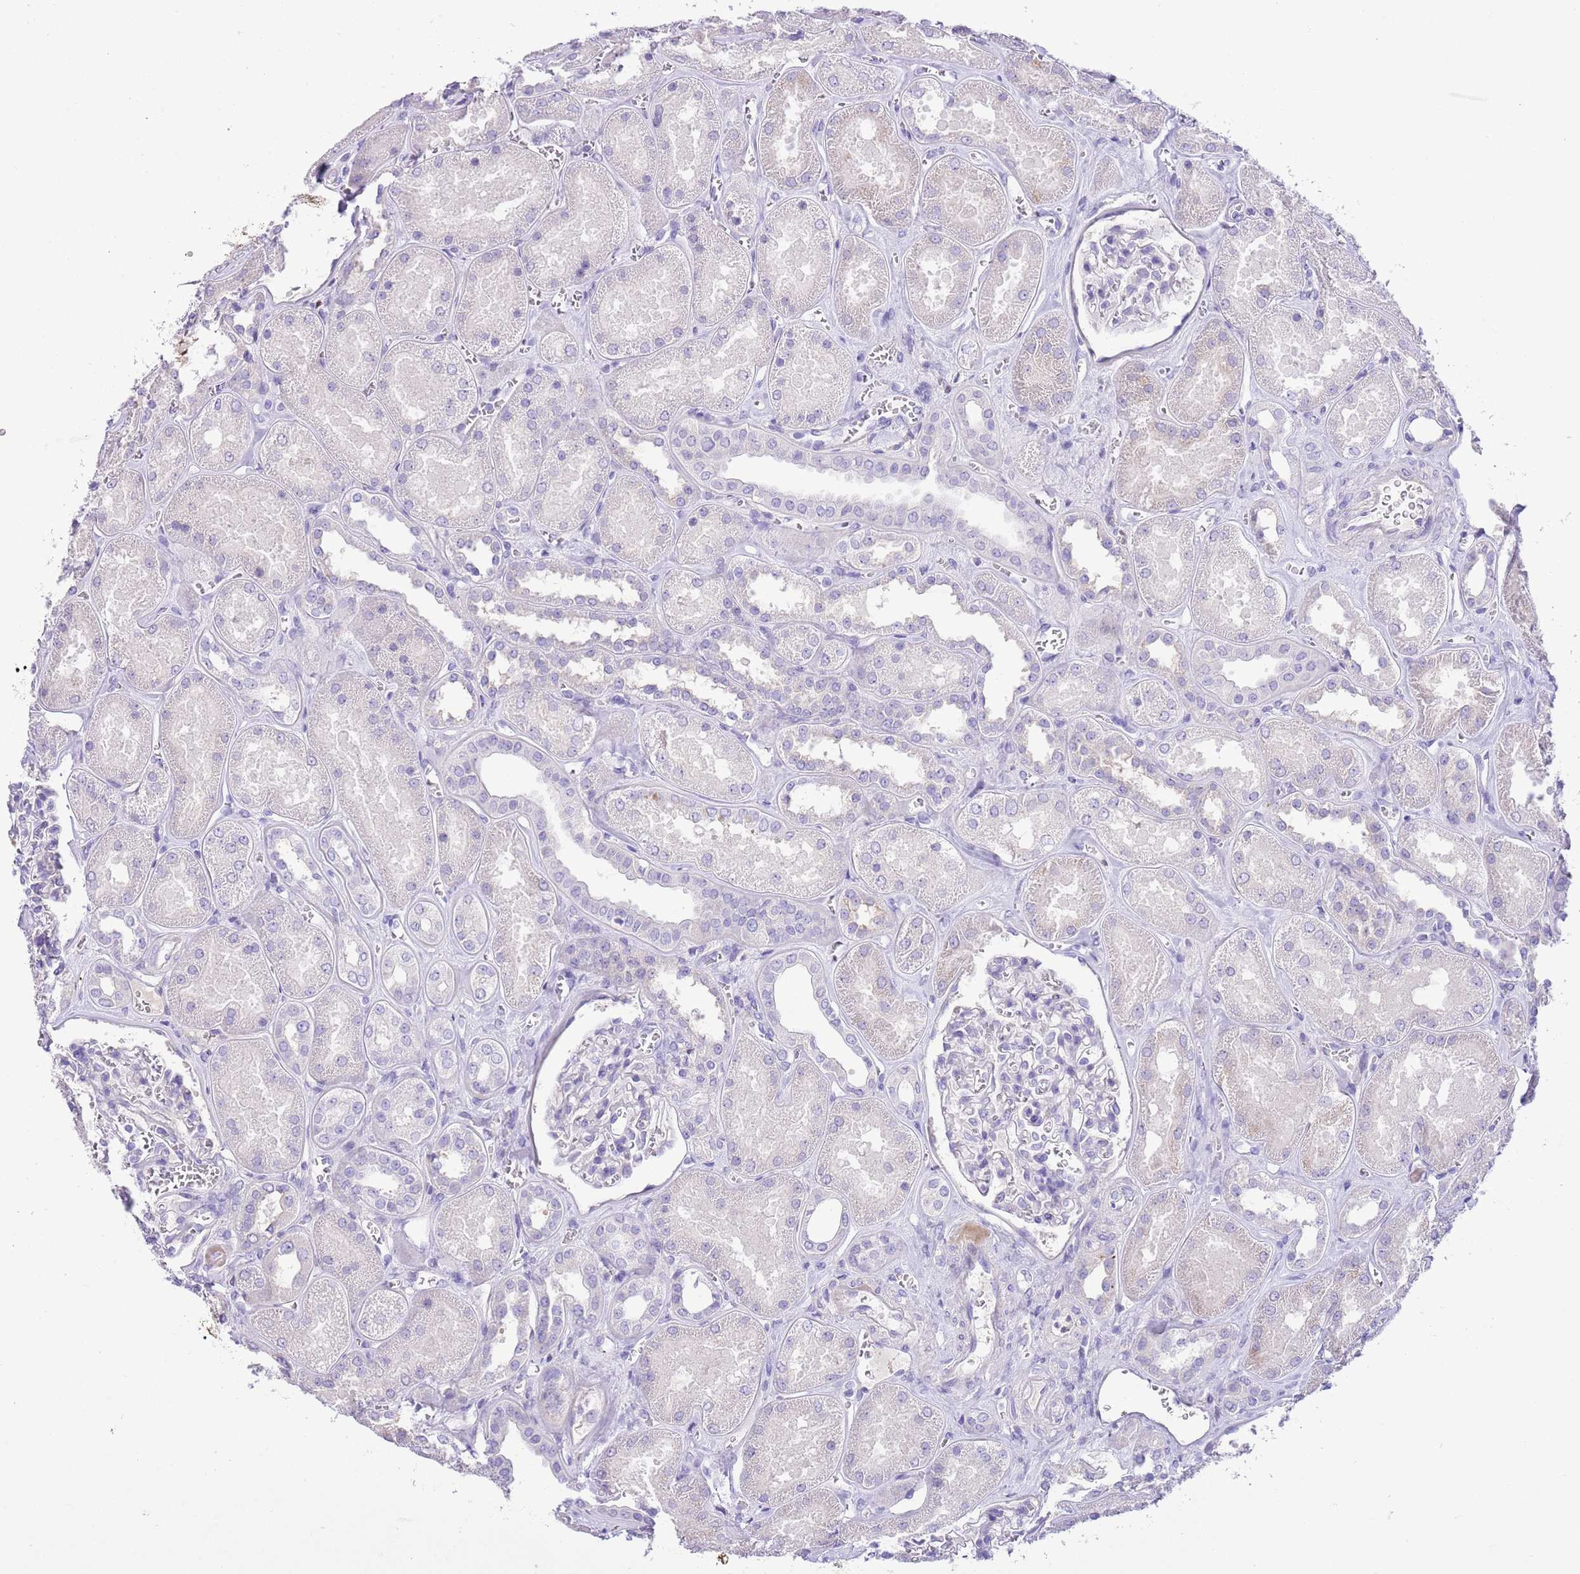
{"staining": {"intensity": "negative", "quantity": "none", "location": "none"}, "tissue": "kidney", "cell_type": "Cells in glomeruli", "image_type": "normal", "snomed": [{"axis": "morphology", "description": "Normal tissue, NOS"}, {"axis": "morphology", "description": "Adenocarcinoma, NOS"}, {"axis": "topography", "description": "Kidney"}], "caption": "IHC image of benign kidney: human kidney stained with DAB (3,3'-diaminobenzidine) reveals no significant protein positivity in cells in glomeruli.", "gene": "CLEC2A", "patient": {"sex": "female", "age": 68}}